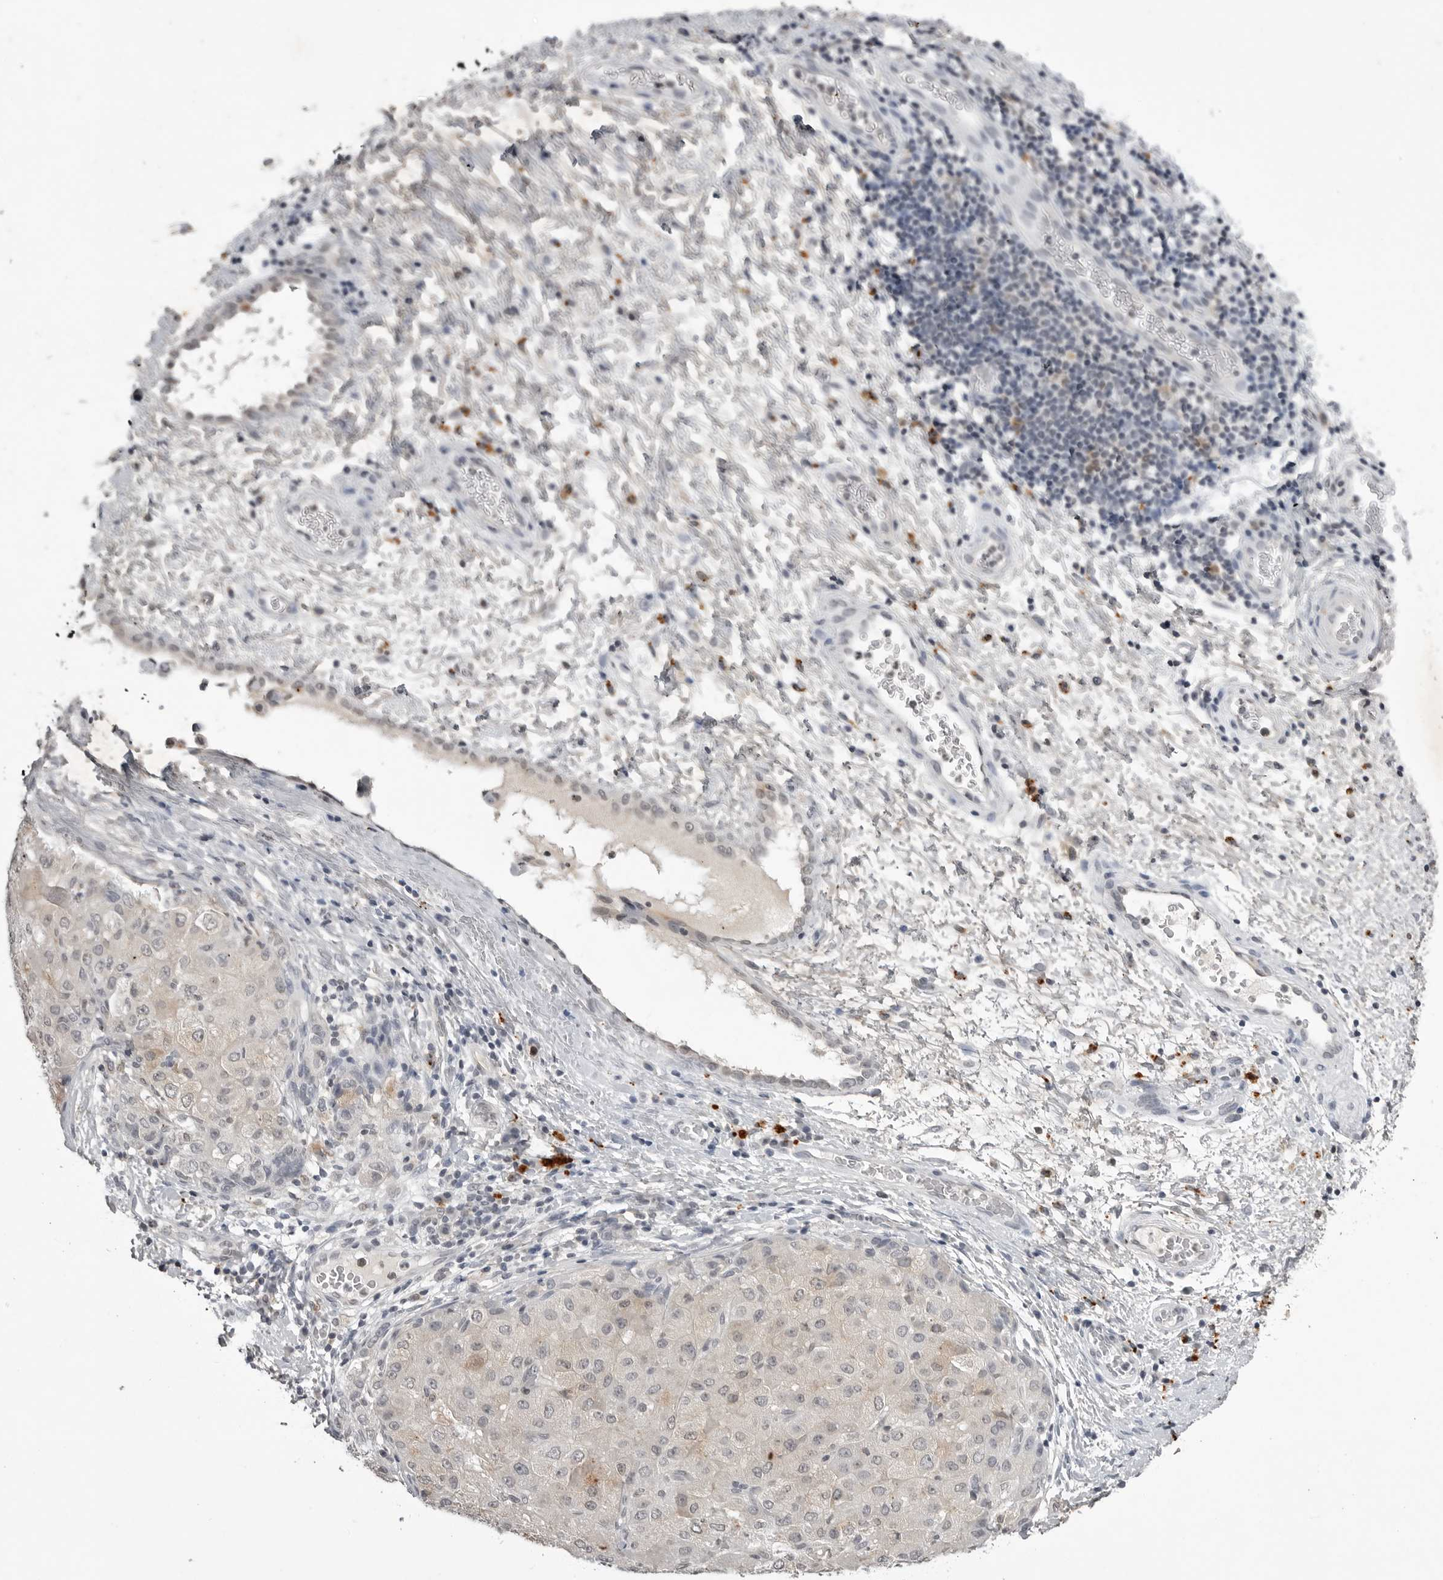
{"staining": {"intensity": "negative", "quantity": "none", "location": "none"}, "tissue": "liver cancer", "cell_type": "Tumor cells", "image_type": "cancer", "snomed": [{"axis": "morphology", "description": "Carcinoma, Hepatocellular, NOS"}, {"axis": "topography", "description": "Liver"}], "caption": "Tumor cells show no significant protein positivity in liver cancer (hepatocellular carcinoma).", "gene": "RRM1", "patient": {"sex": "male", "age": 80}}